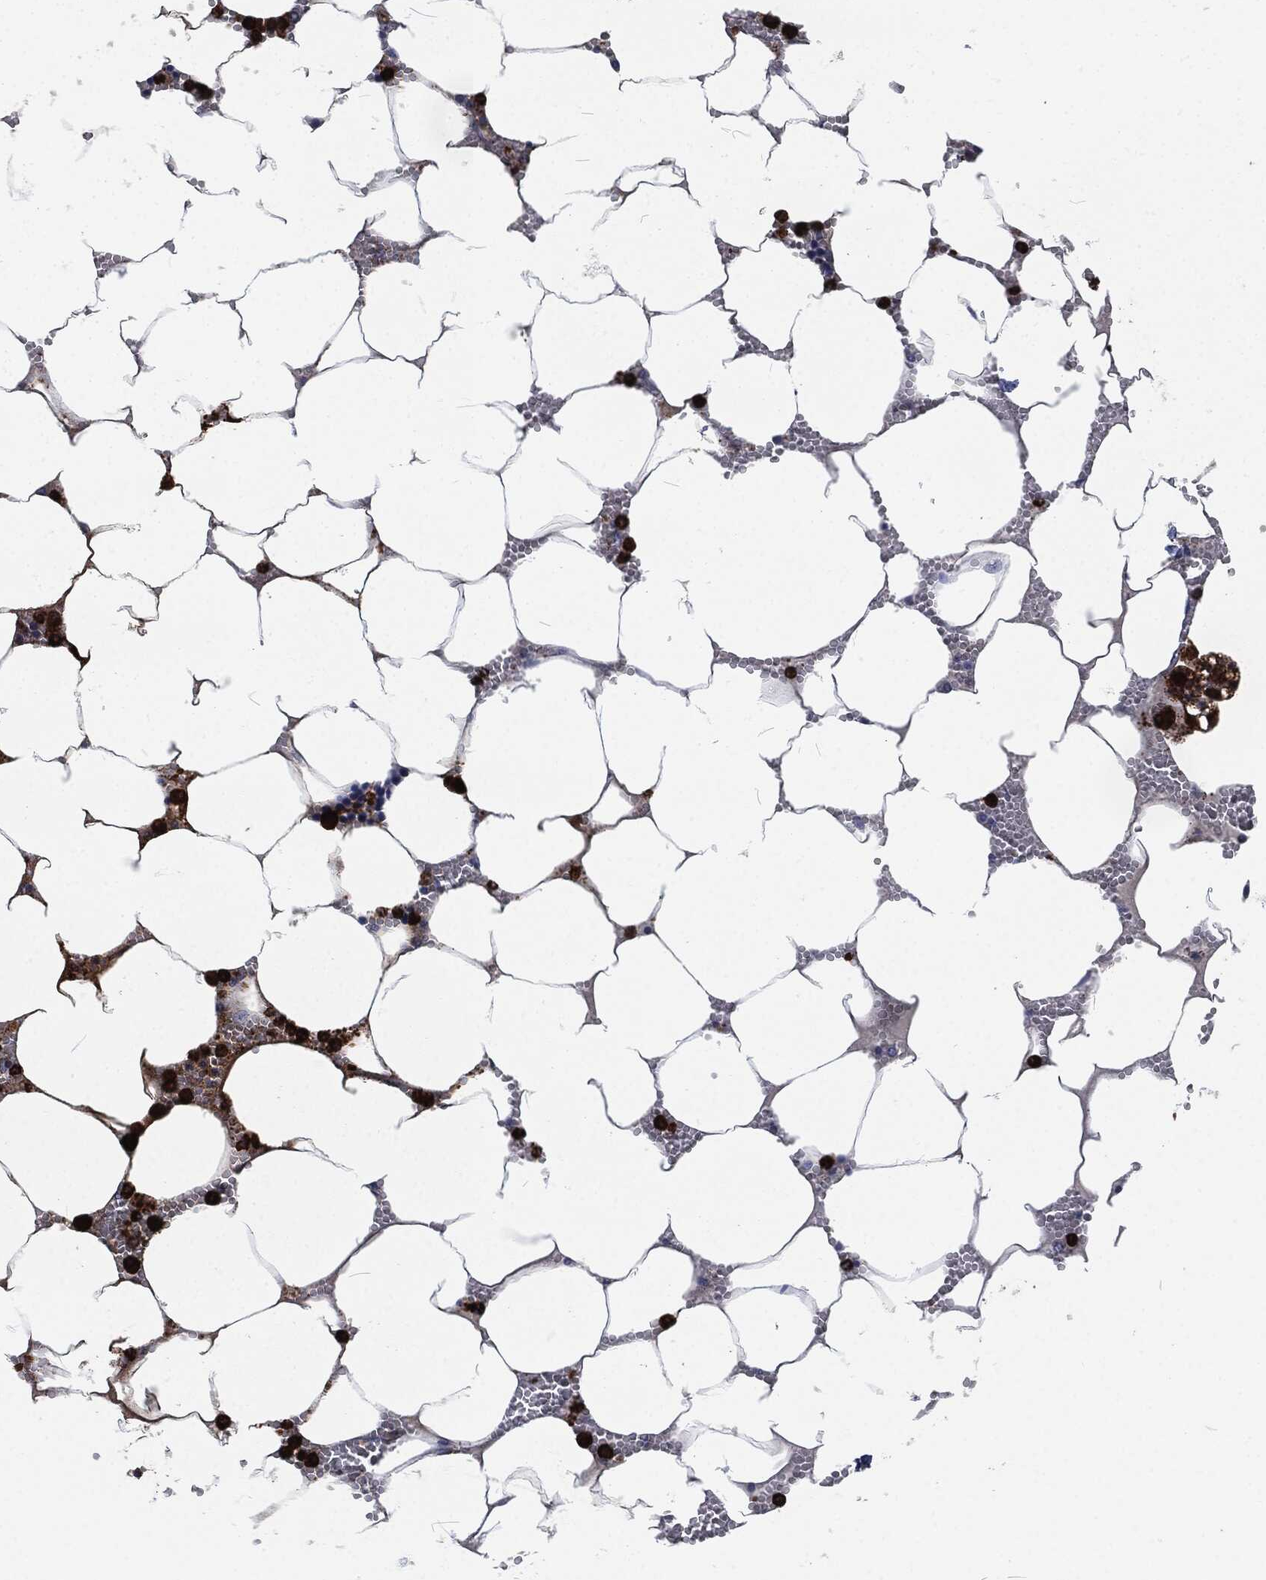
{"staining": {"intensity": "strong", "quantity": "25%-75%", "location": "cytoplasmic/membranous"}, "tissue": "bone marrow", "cell_type": "Hematopoietic cells", "image_type": "normal", "snomed": [{"axis": "morphology", "description": "Normal tissue, NOS"}, {"axis": "topography", "description": "Bone marrow"}], "caption": "Hematopoietic cells reveal strong cytoplasmic/membranous staining in about 25%-75% of cells in normal bone marrow.", "gene": "MPO", "patient": {"sex": "female", "age": 64}}